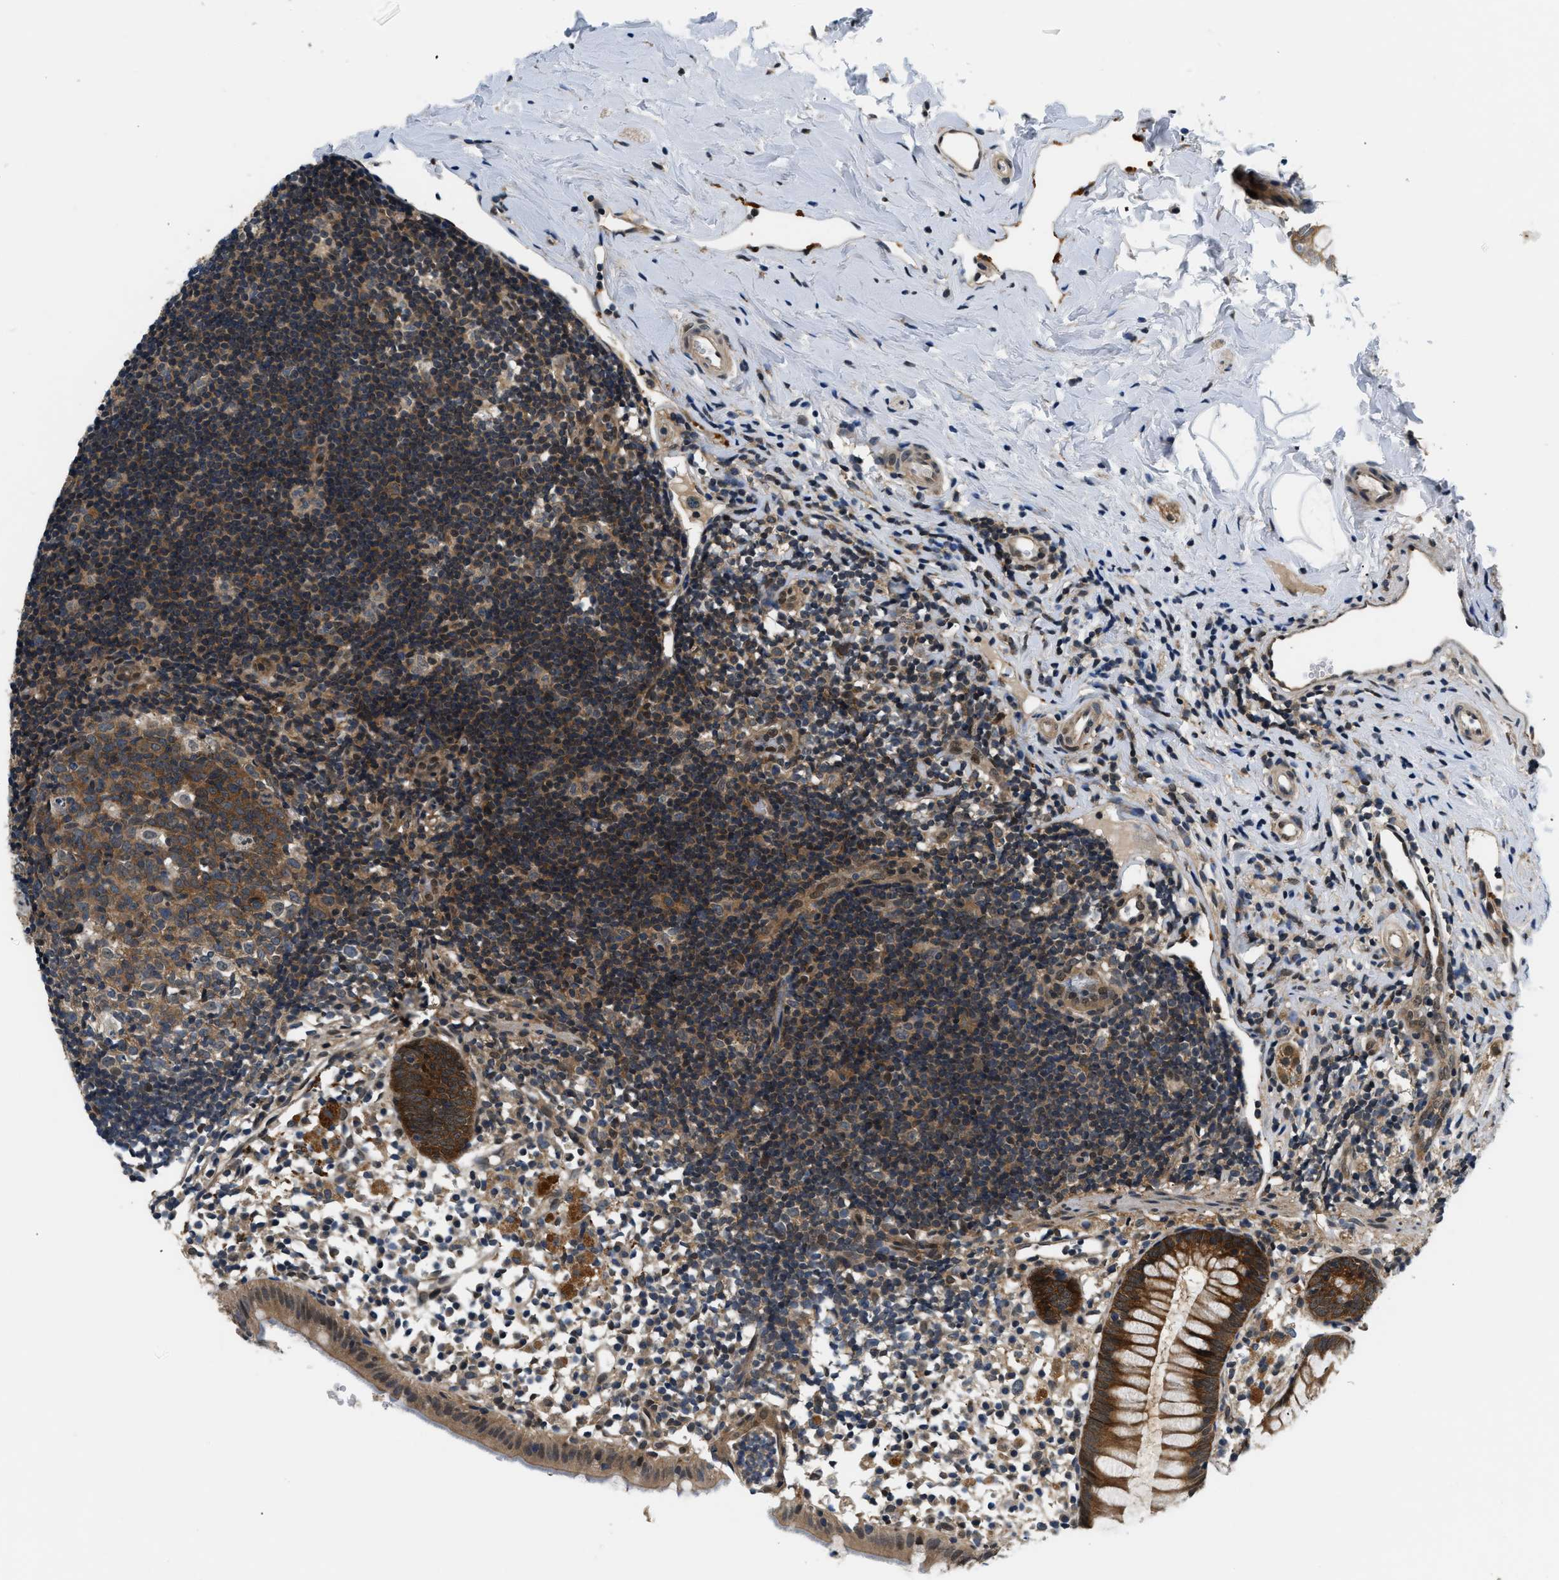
{"staining": {"intensity": "strong", "quantity": "25%-75%", "location": "cytoplasmic/membranous"}, "tissue": "appendix", "cell_type": "Glandular cells", "image_type": "normal", "snomed": [{"axis": "morphology", "description": "Normal tissue, NOS"}, {"axis": "topography", "description": "Appendix"}], "caption": "Brown immunohistochemical staining in benign human appendix exhibits strong cytoplasmic/membranous expression in approximately 25%-75% of glandular cells. (Brightfield microscopy of DAB IHC at high magnification).", "gene": "SMAD4", "patient": {"sex": "female", "age": 20}}